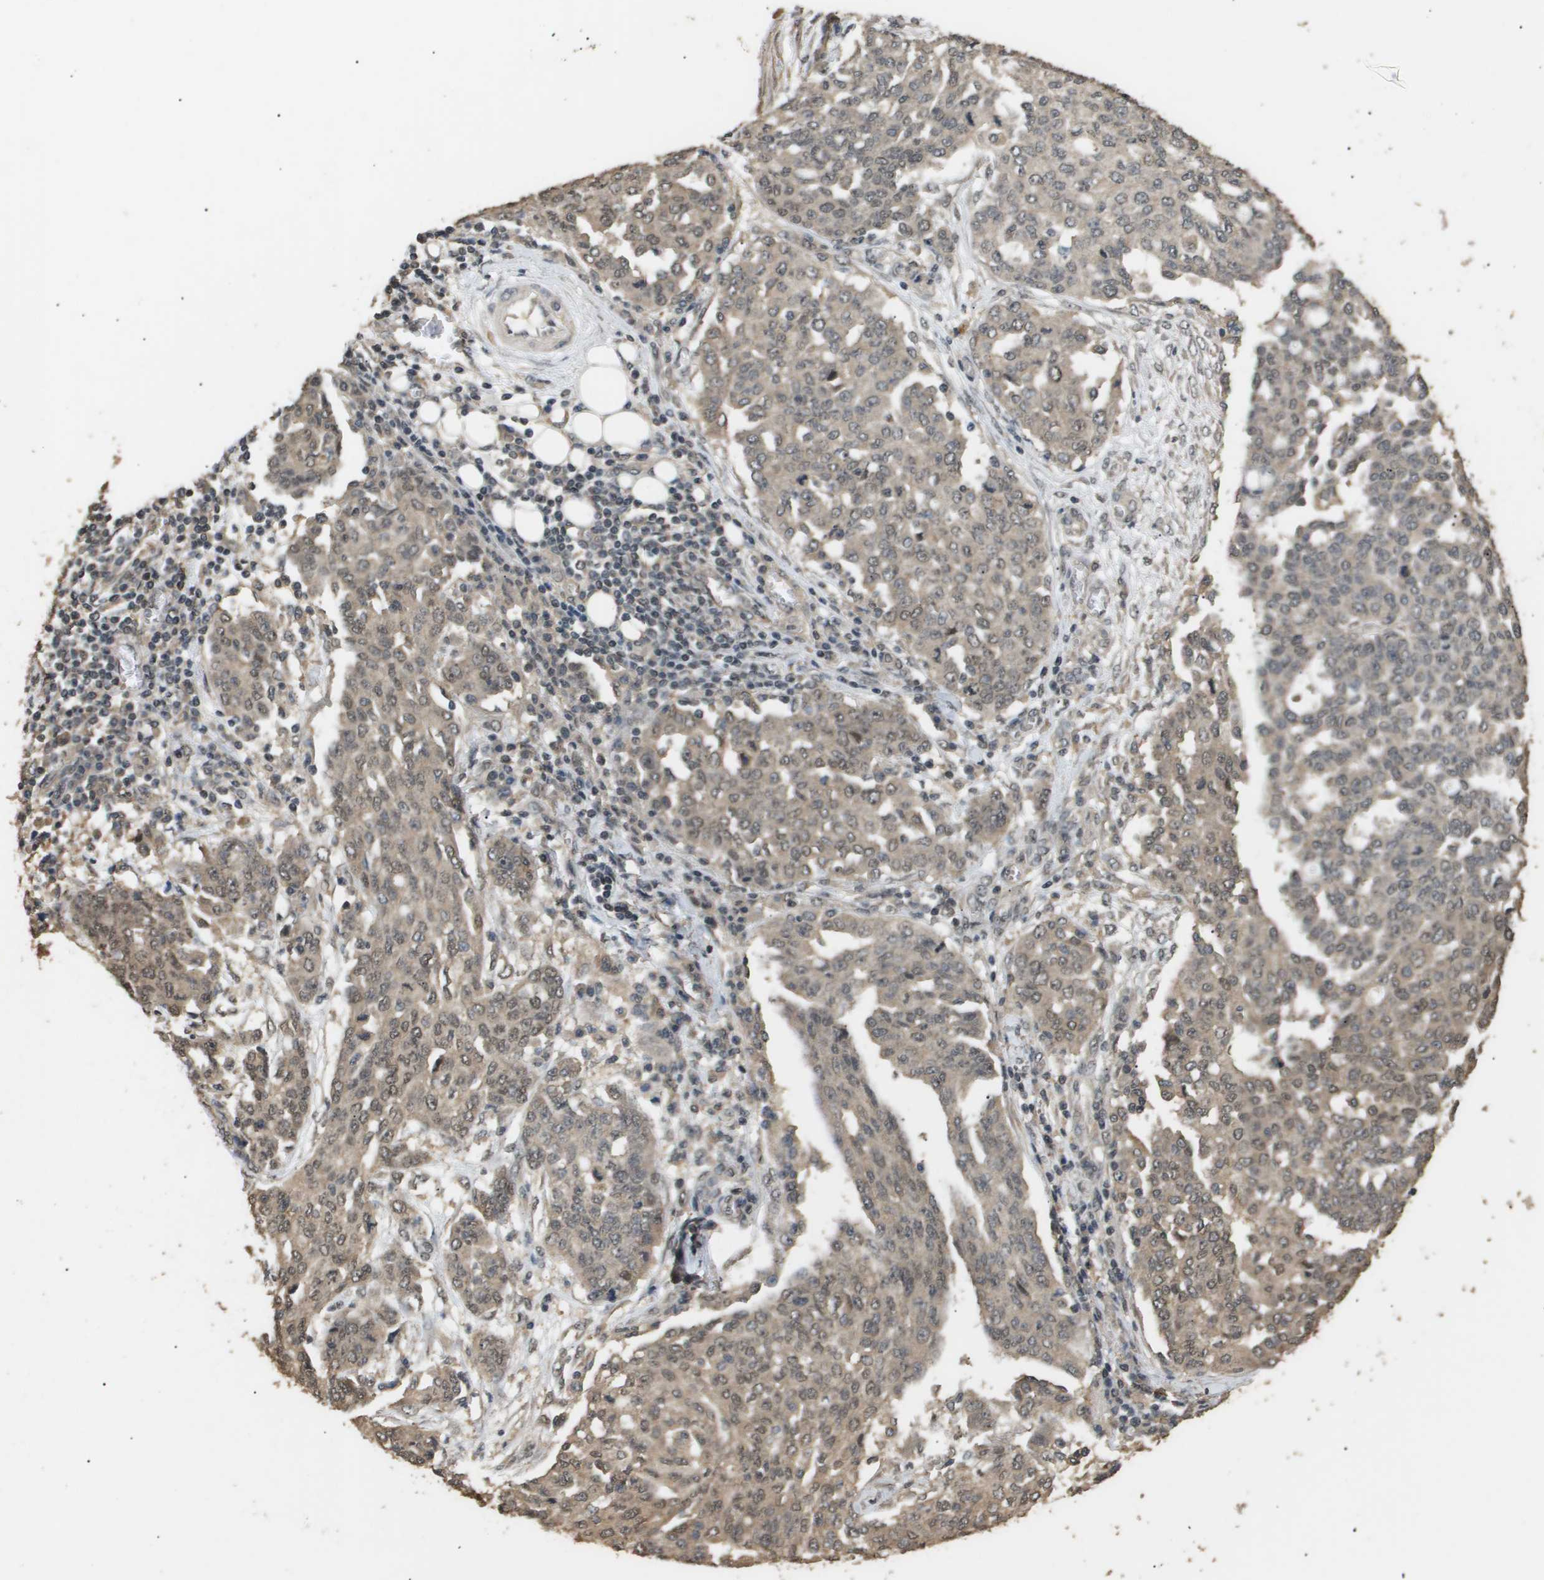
{"staining": {"intensity": "weak", "quantity": ">75%", "location": "cytoplasmic/membranous,nuclear"}, "tissue": "ovarian cancer", "cell_type": "Tumor cells", "image_type": "cancer", "snomed": [{"axis": "morphology", "description": "Cystadenocarcinoma, serous, NOS"}, {"axis": "topography", "description": "Soft tissue"}, {"axis": "topography", "description": "Ovary"}], "caption": "Tumor cells show low levels of weak cytoplasmic/membranous and nuclear staining in approximately >75% of cells in ovarian cancer.", "gene": "ING1", "patient": {"sex": "female", "age": 57}}